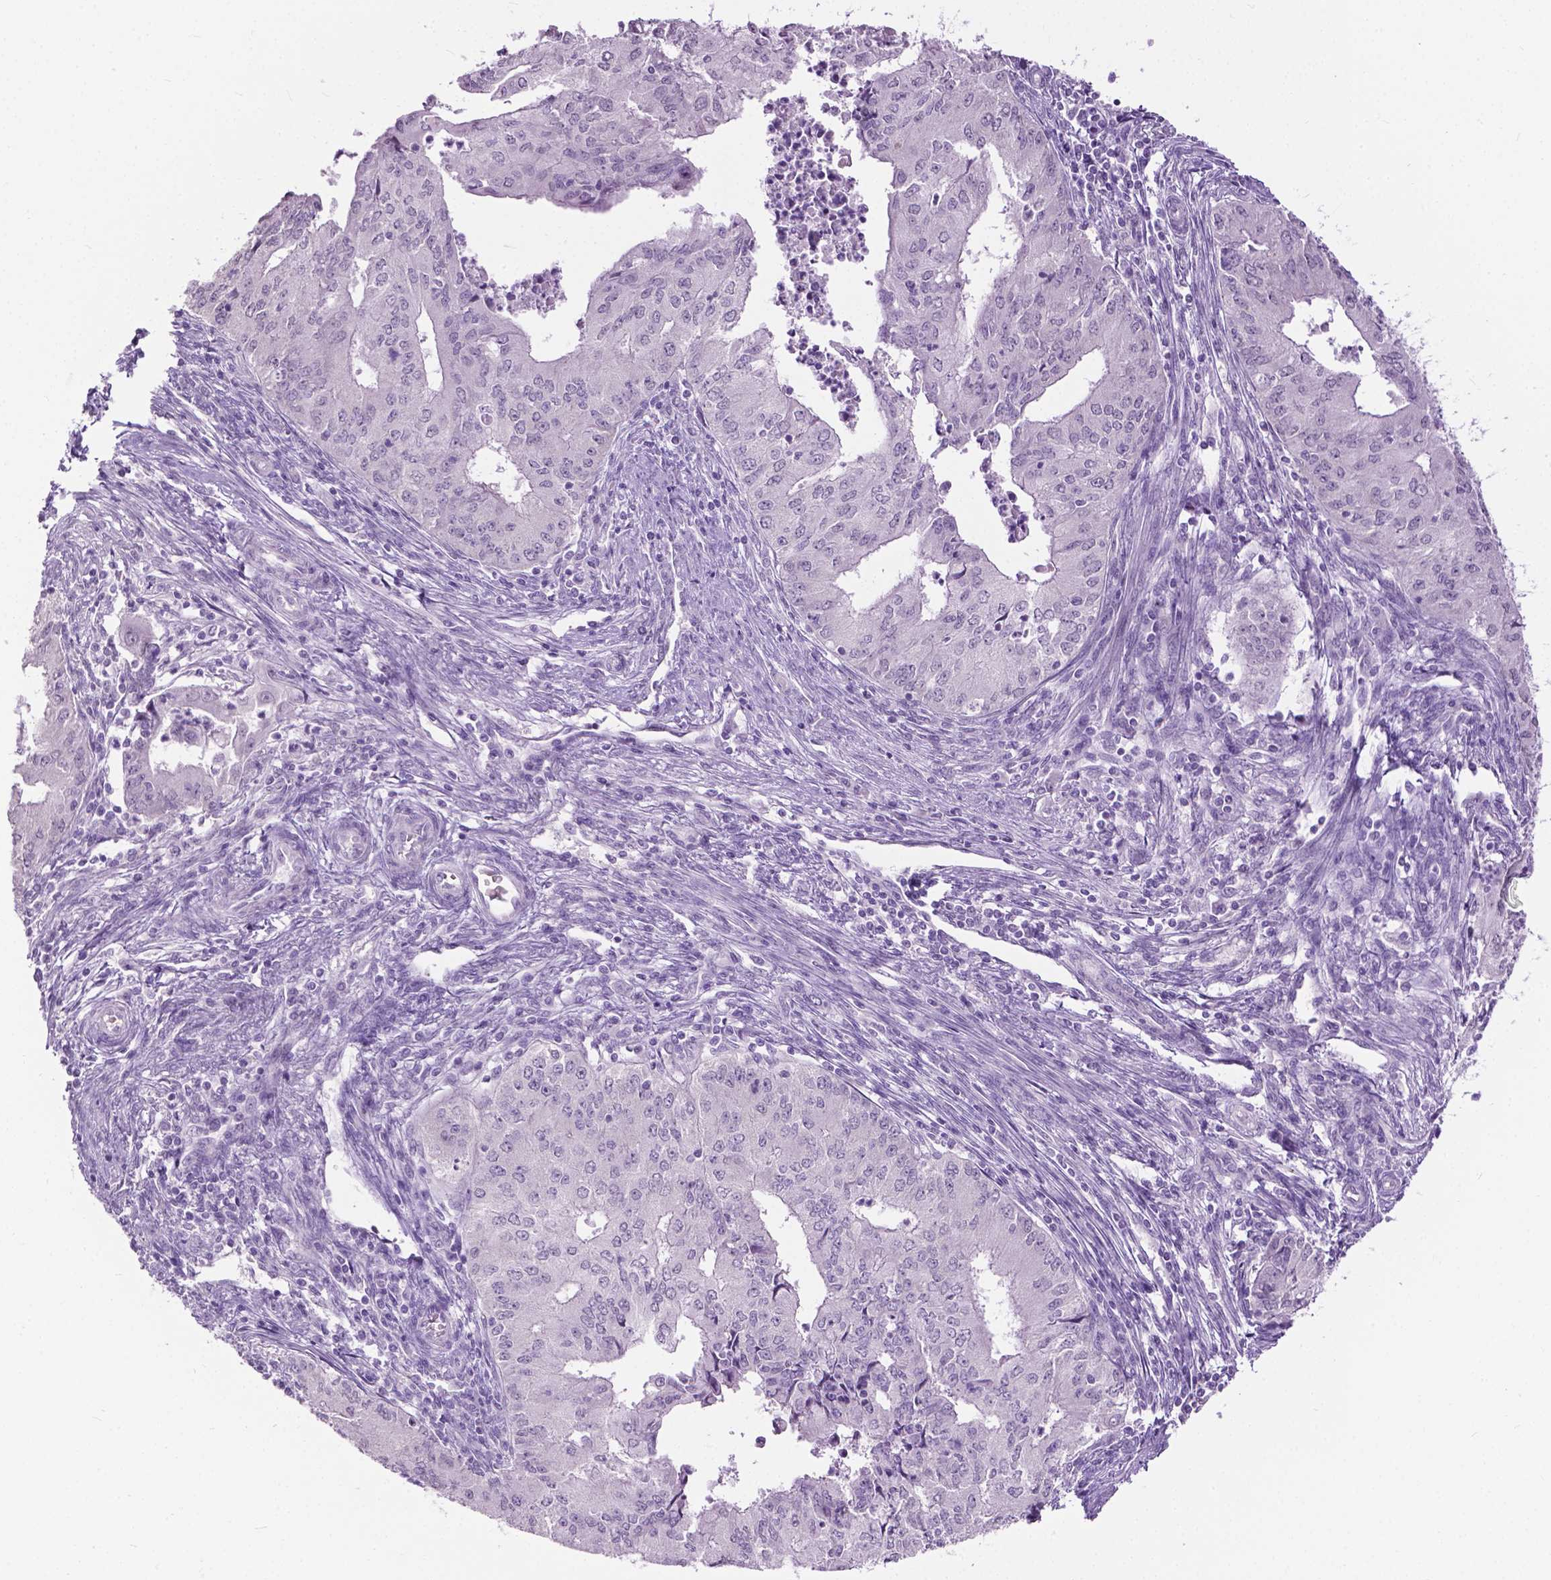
{"staining": {"intensity": "negative", "quantity": "none", "location": "none"}, "tissue": "endometrial cancer", "cell_type": "Tumor cells", "image_type": "cancer", "snomed": [{"axis": "morphology", "description": "Adenocarcinoma, NOS"}, {"axis": "topography", "description": "Endometrium"}], "caption": "Tumor cells are negative for brown protein staining in endometrial cancer. (DAB (3,3'-diaminobenzidine) immunohistochemistry (IHC), high magnification).", "gene": "GPR37L1", "patient": {"sex": "female", "age": 50}}